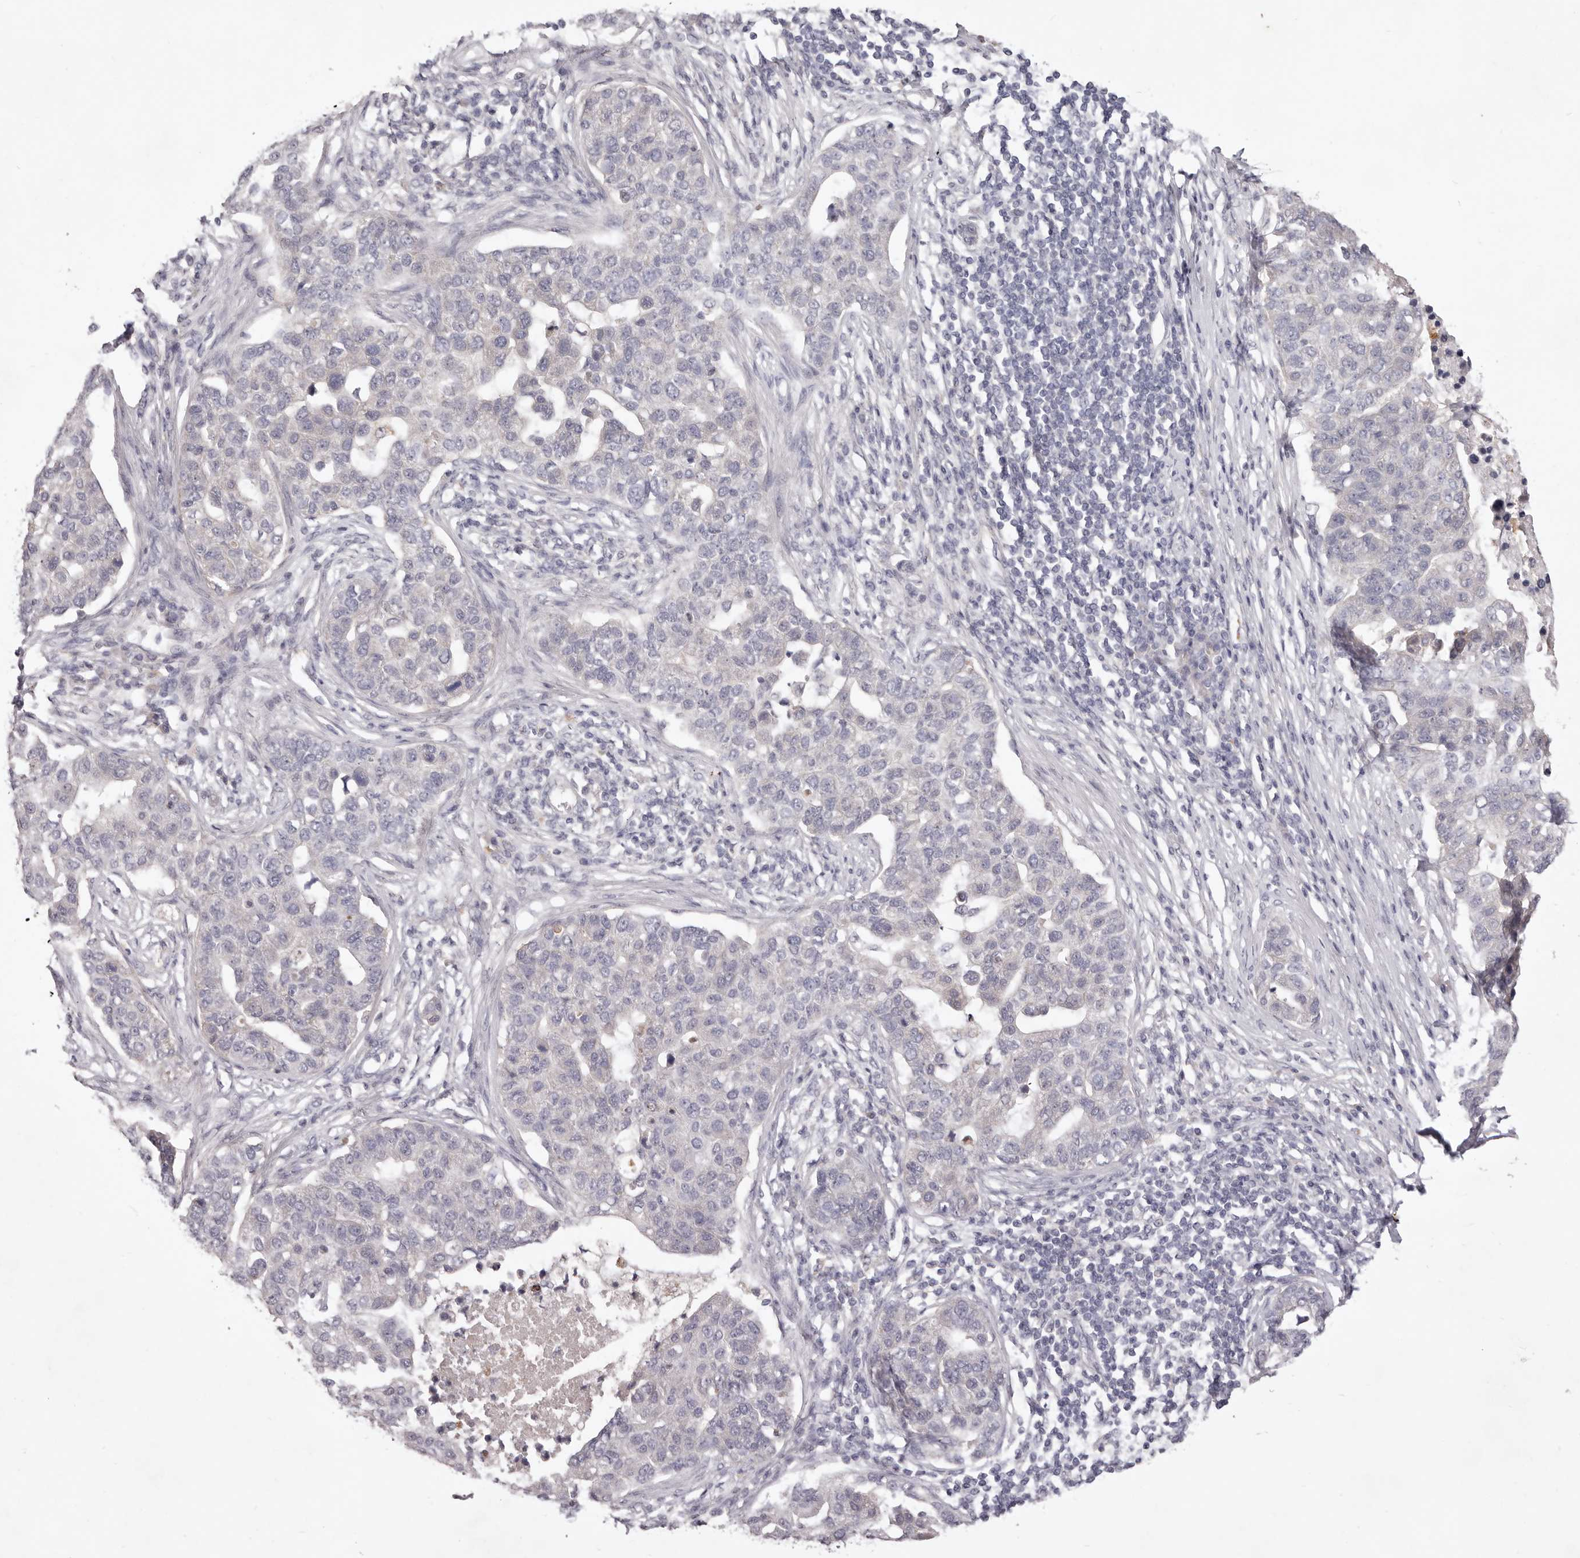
{"staining": {"intensity": "negative", "quantity": "none", "location": "none"}, "tissue": "pancreatic cancer", "cell_type": "Tumor cells", "image_type": "cancer", "snomed": [{"axis": "morphology", "description": "Adenocarcinoma, NOS"}, {"axis": "topography", "description": "Pancreas"}], "caption": "Protein analysis of pancreatic cancer (adenocarcinoma) demonstrates no significant positivity in tumor cells.", "gene": "GARNL3", "patient": {"sex": "female", "age": 61}}